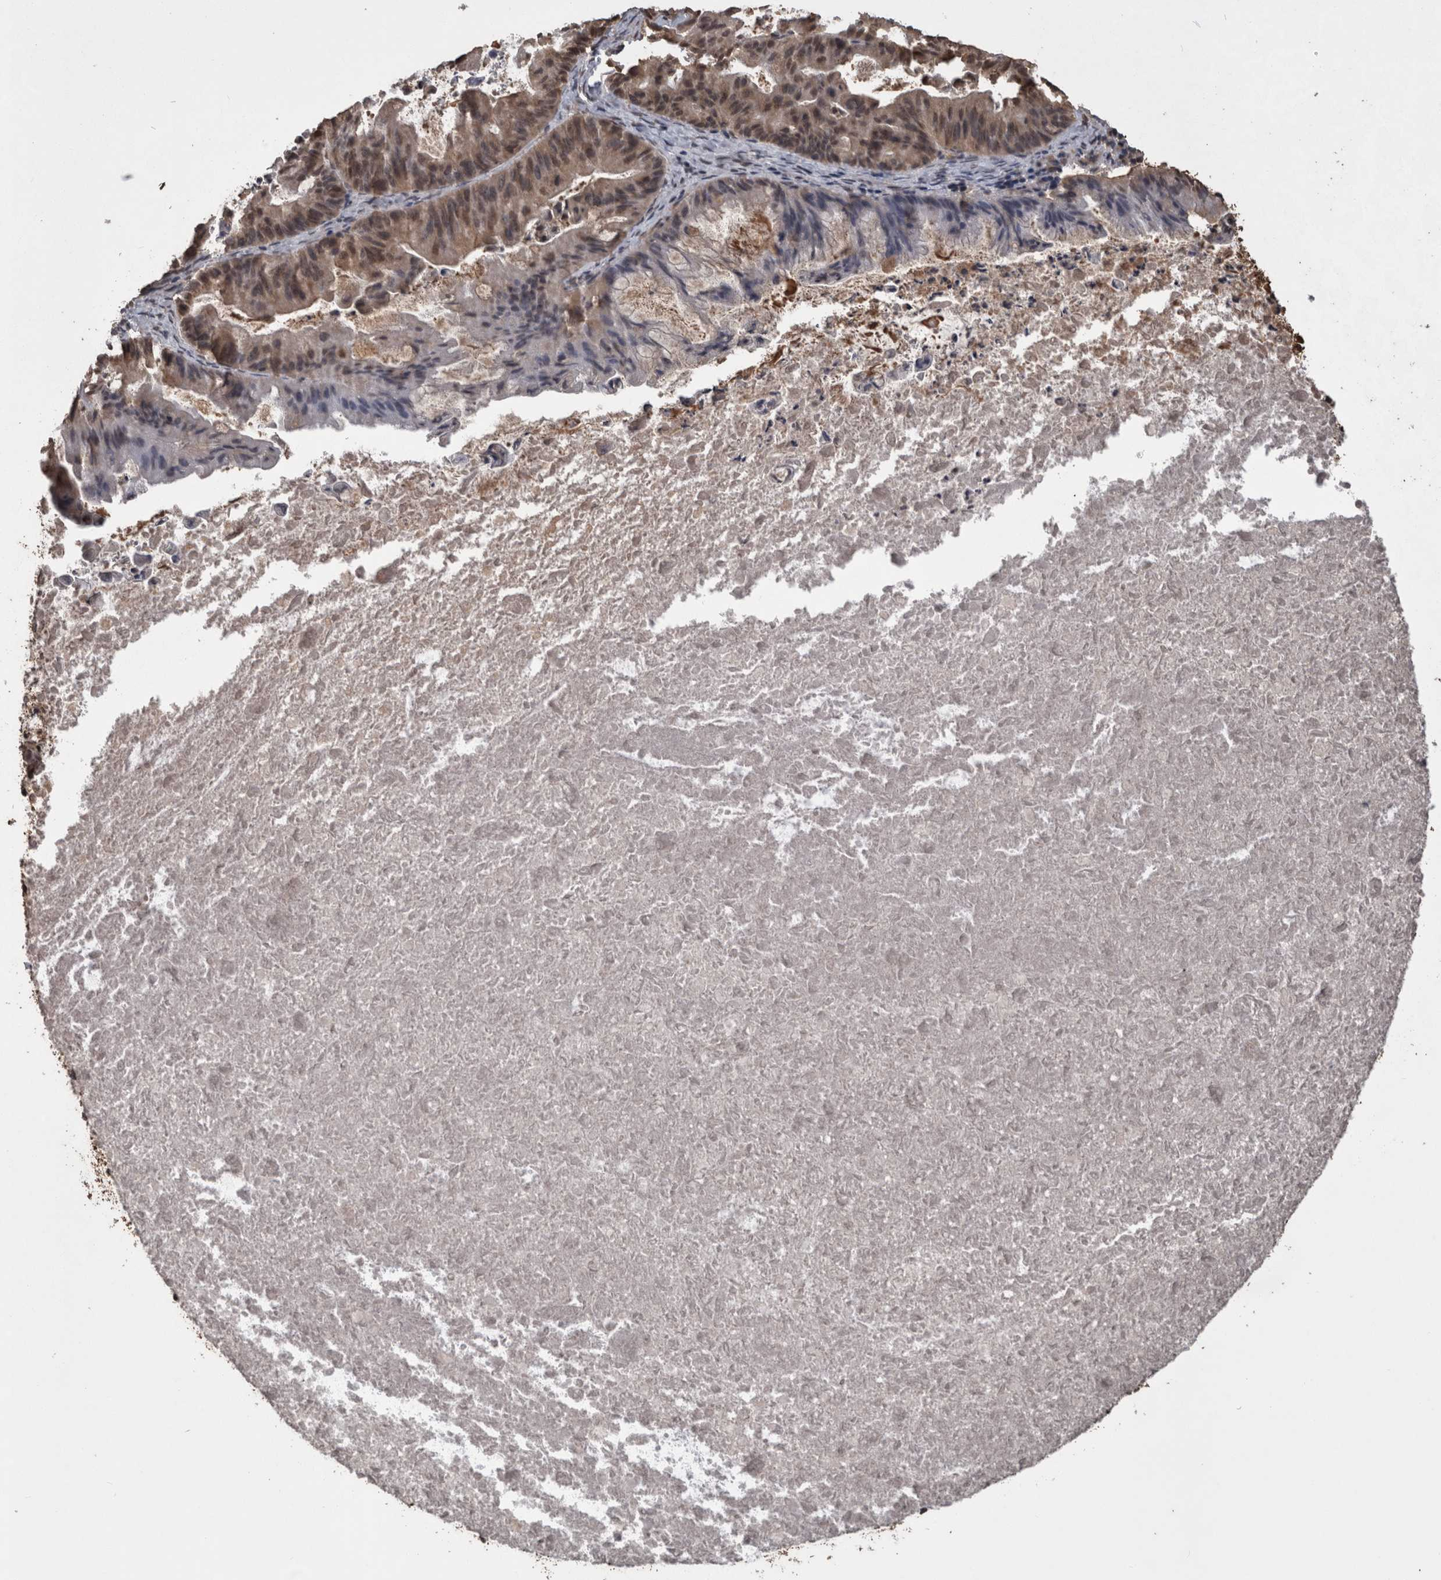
{"staining": {"intensity": "weak", "quantity": ">75%", "location": "cytoplasmic/membranous,nuclear"}, "tissue": "ovarian cancer", "cell_type": "Tumor cells", "image_type": "cancer", "snomed": [{"axis": "morphology", "description": "Cystadenocarcinoma, mucinous, NOS"}, {"axis": "topography", "description": "Ovary"}], "caption": "This is an image of immunohistochemistry staining of ovarian mucinous cystadenocarcinoma, which shows weak expression in the cytoplasmic/membranous and nuclear of tumor cells.", "gene": "LXN", "patient": {"sex": "female", "age": 37}}